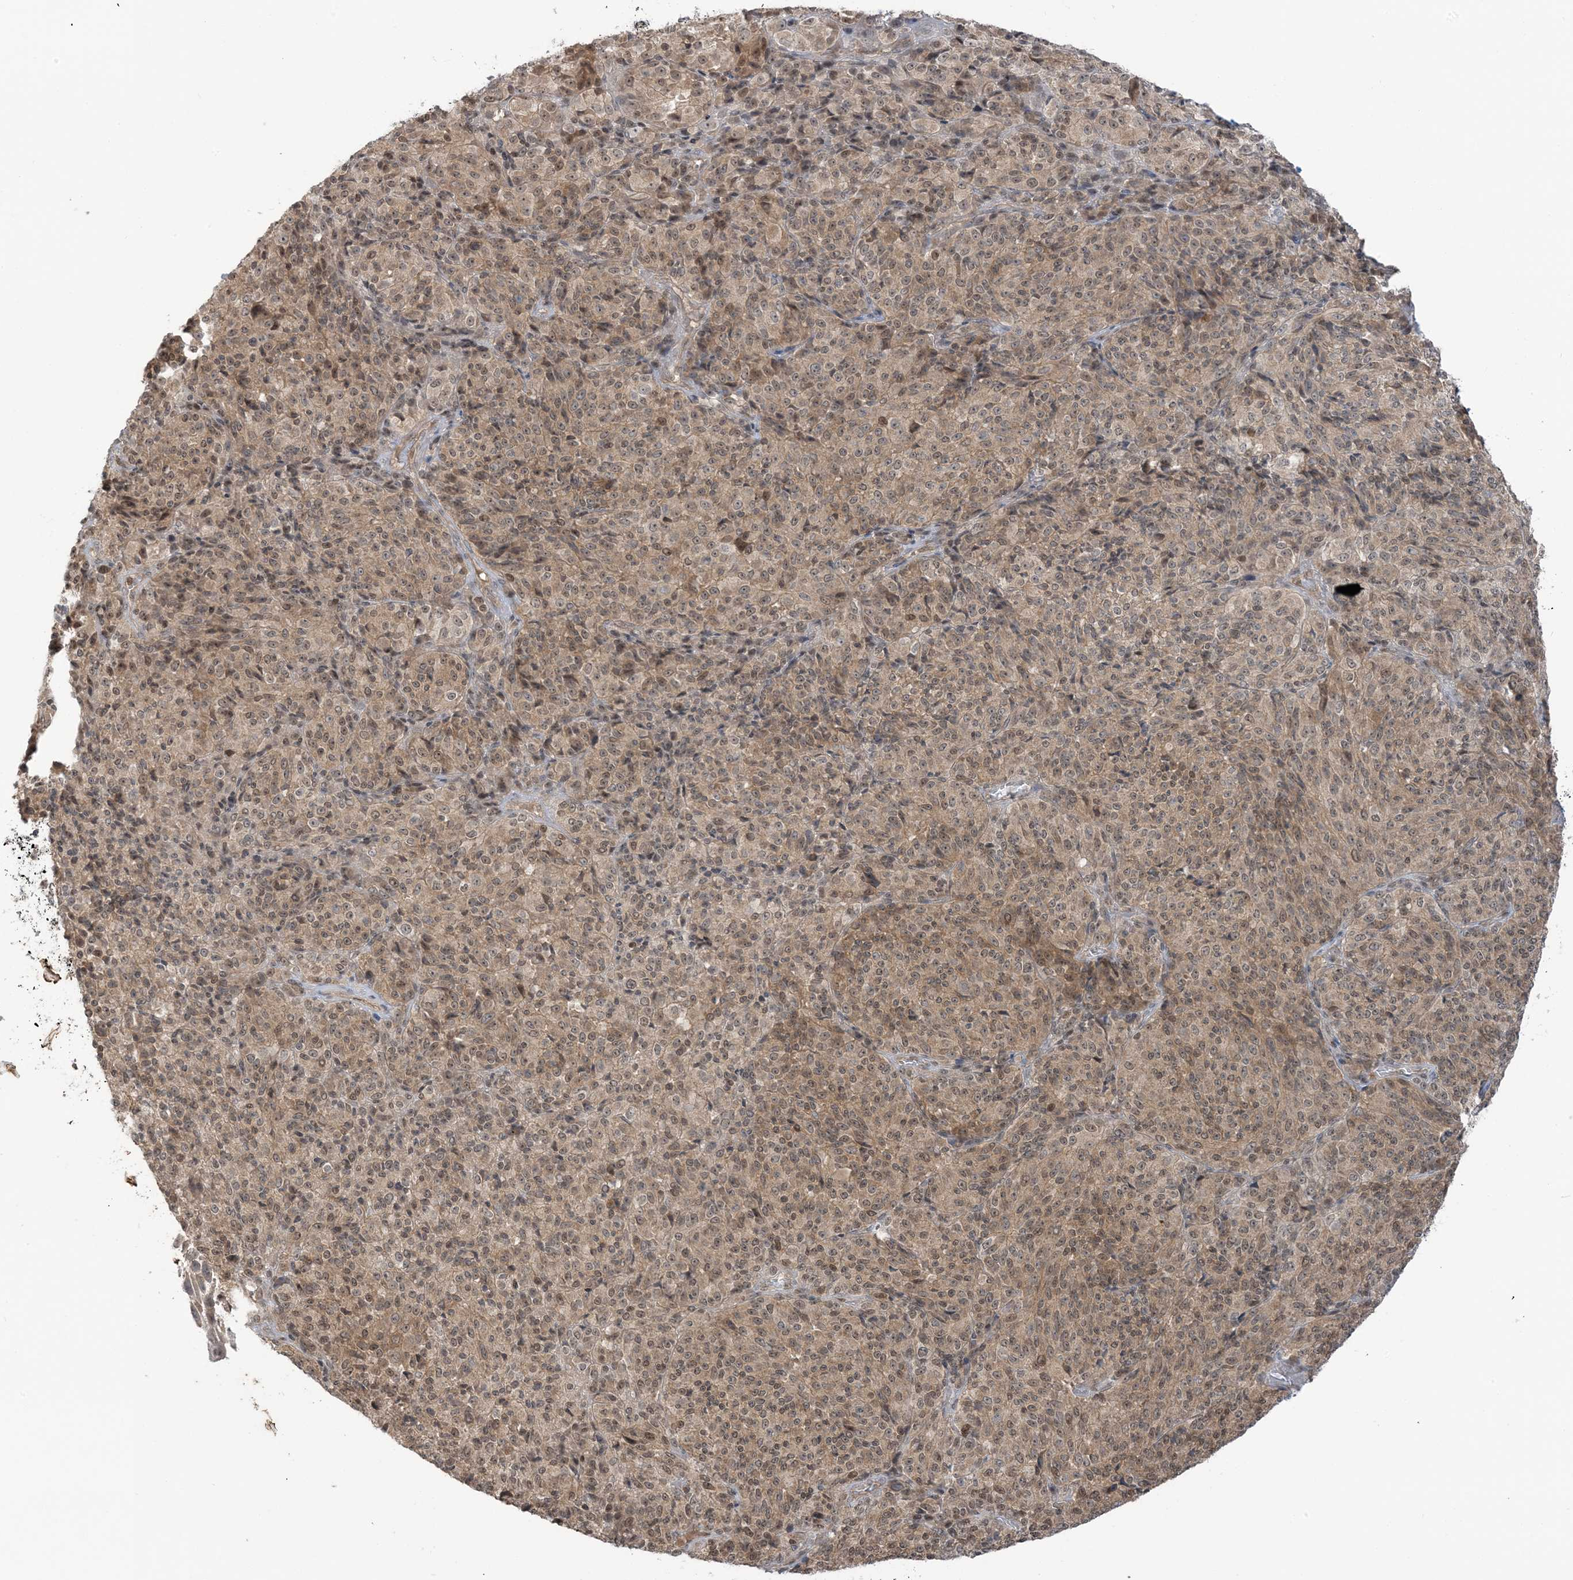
{"staining": {"intensity": "weak", "quantity": "25%-75%", "location": "cytoplasmic/membranous,nuclear"}, "tissue": "melanoma", "cell_type": "Tumor cells", "image_type": "cancer", "snomed": [{"axis": "morphology", "description": "Malignant melanoma, Metastatic site"}, {"axis": "topography", "description": "Brain"}], "caption": "Immunohistochemistry (IHC) of human melanoma demonstrates low levels of weak cytoplasmic/membranous and nuclear expression in approximately 25%-75% of tumor cells.", "gene": "PPP1R7", "patient": {"sex": "female", "age": 56}}